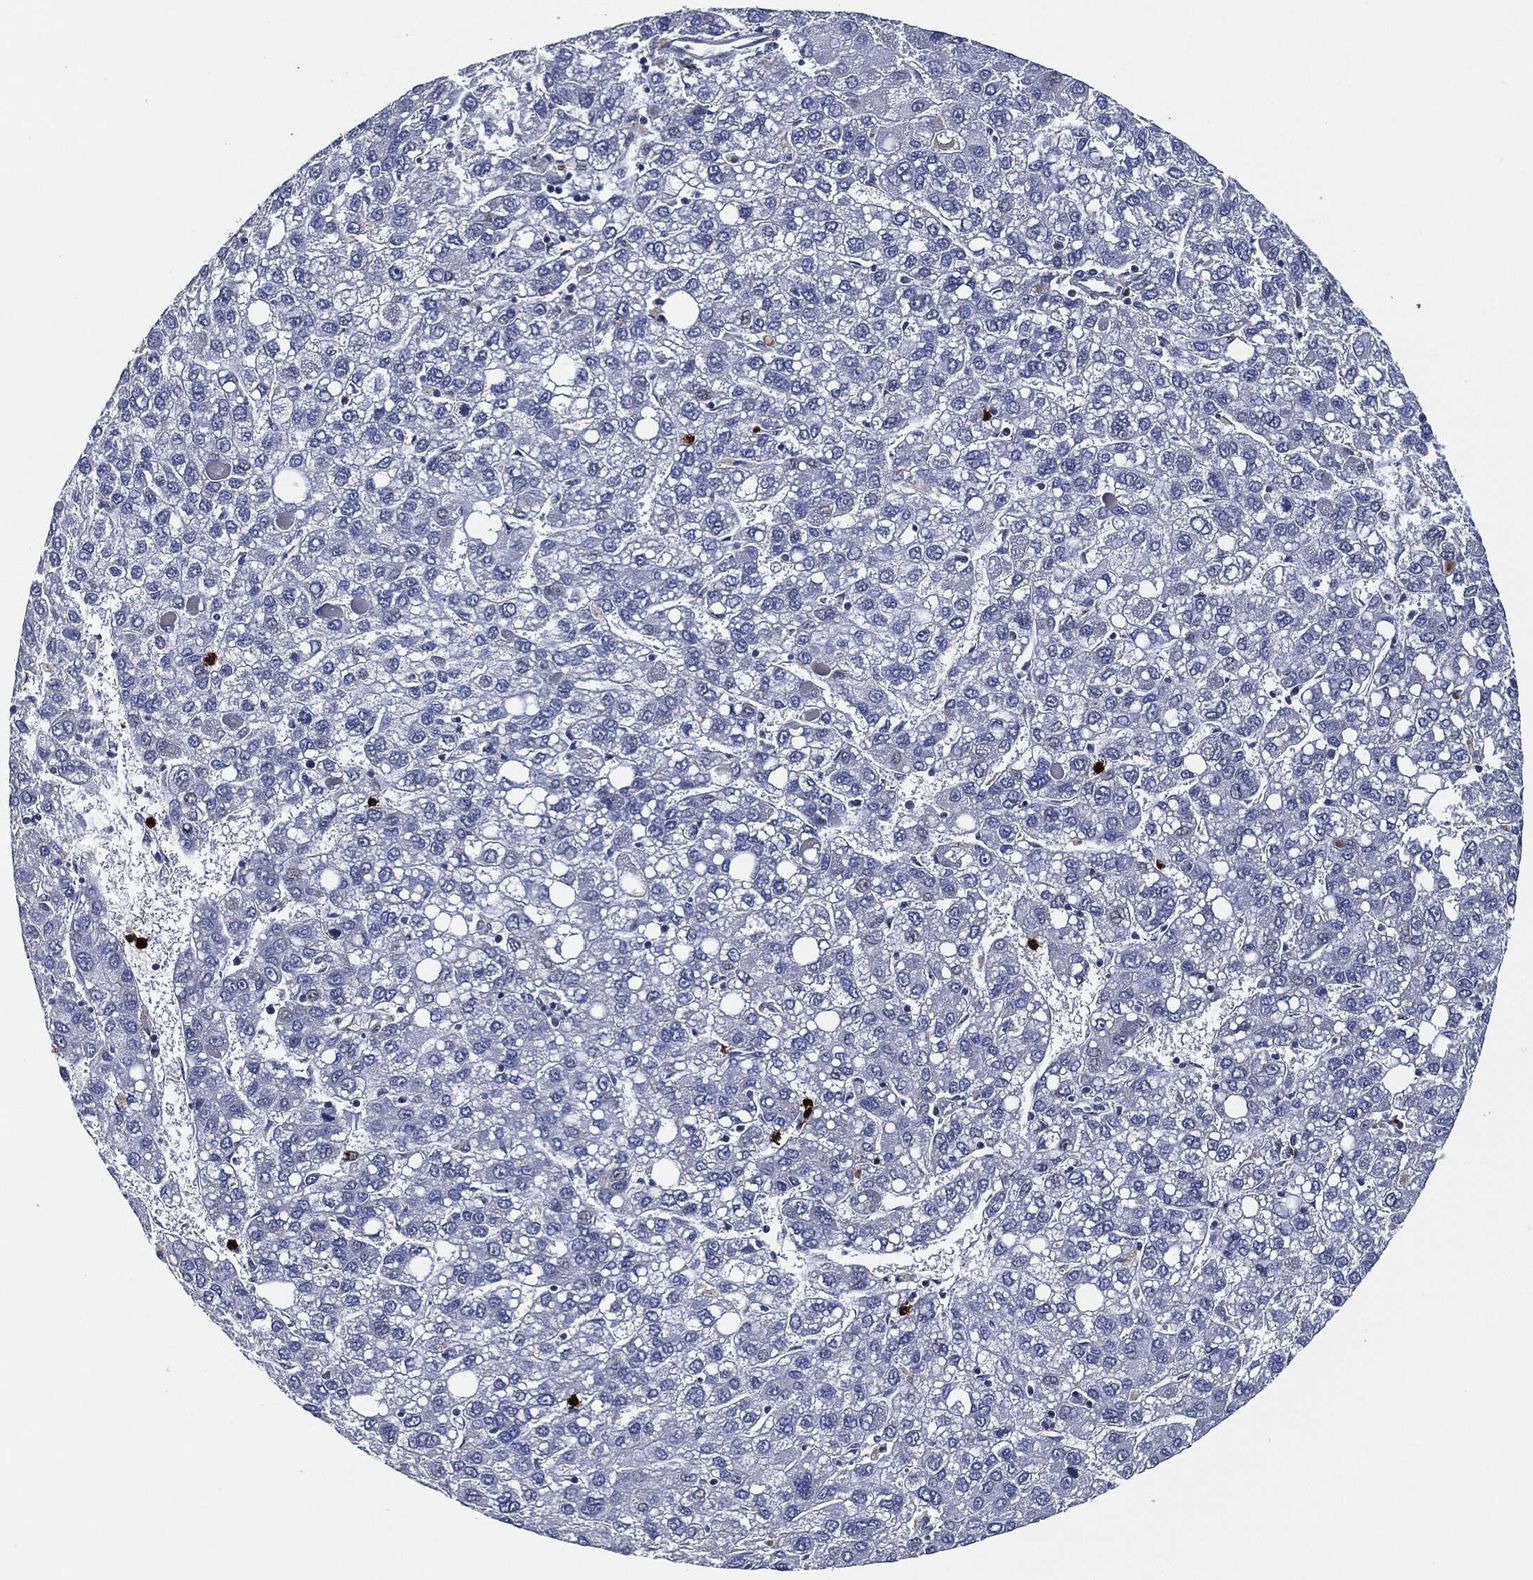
{"staining": {"intensity": "negative", "quantity": "none", "location": "none"}, "tissue": "liver cancer", "cell_type": "Tumor cells", "image_type": "cancer", "snomed": [{"axis": "morphology", "description": "Carcinoma, Hepatocellular, NOS"}, {"axis": "topography", "description": "Liver"}], "caption": "IHC histopathology image of neoplastic tissue: human liver cancer stained with DAB (3,3'-diaminobenzidine) exhibits no significant protein expression in tumor cells.", "gene": "MPO", "patient": {"sex": "female", "age": 82}}